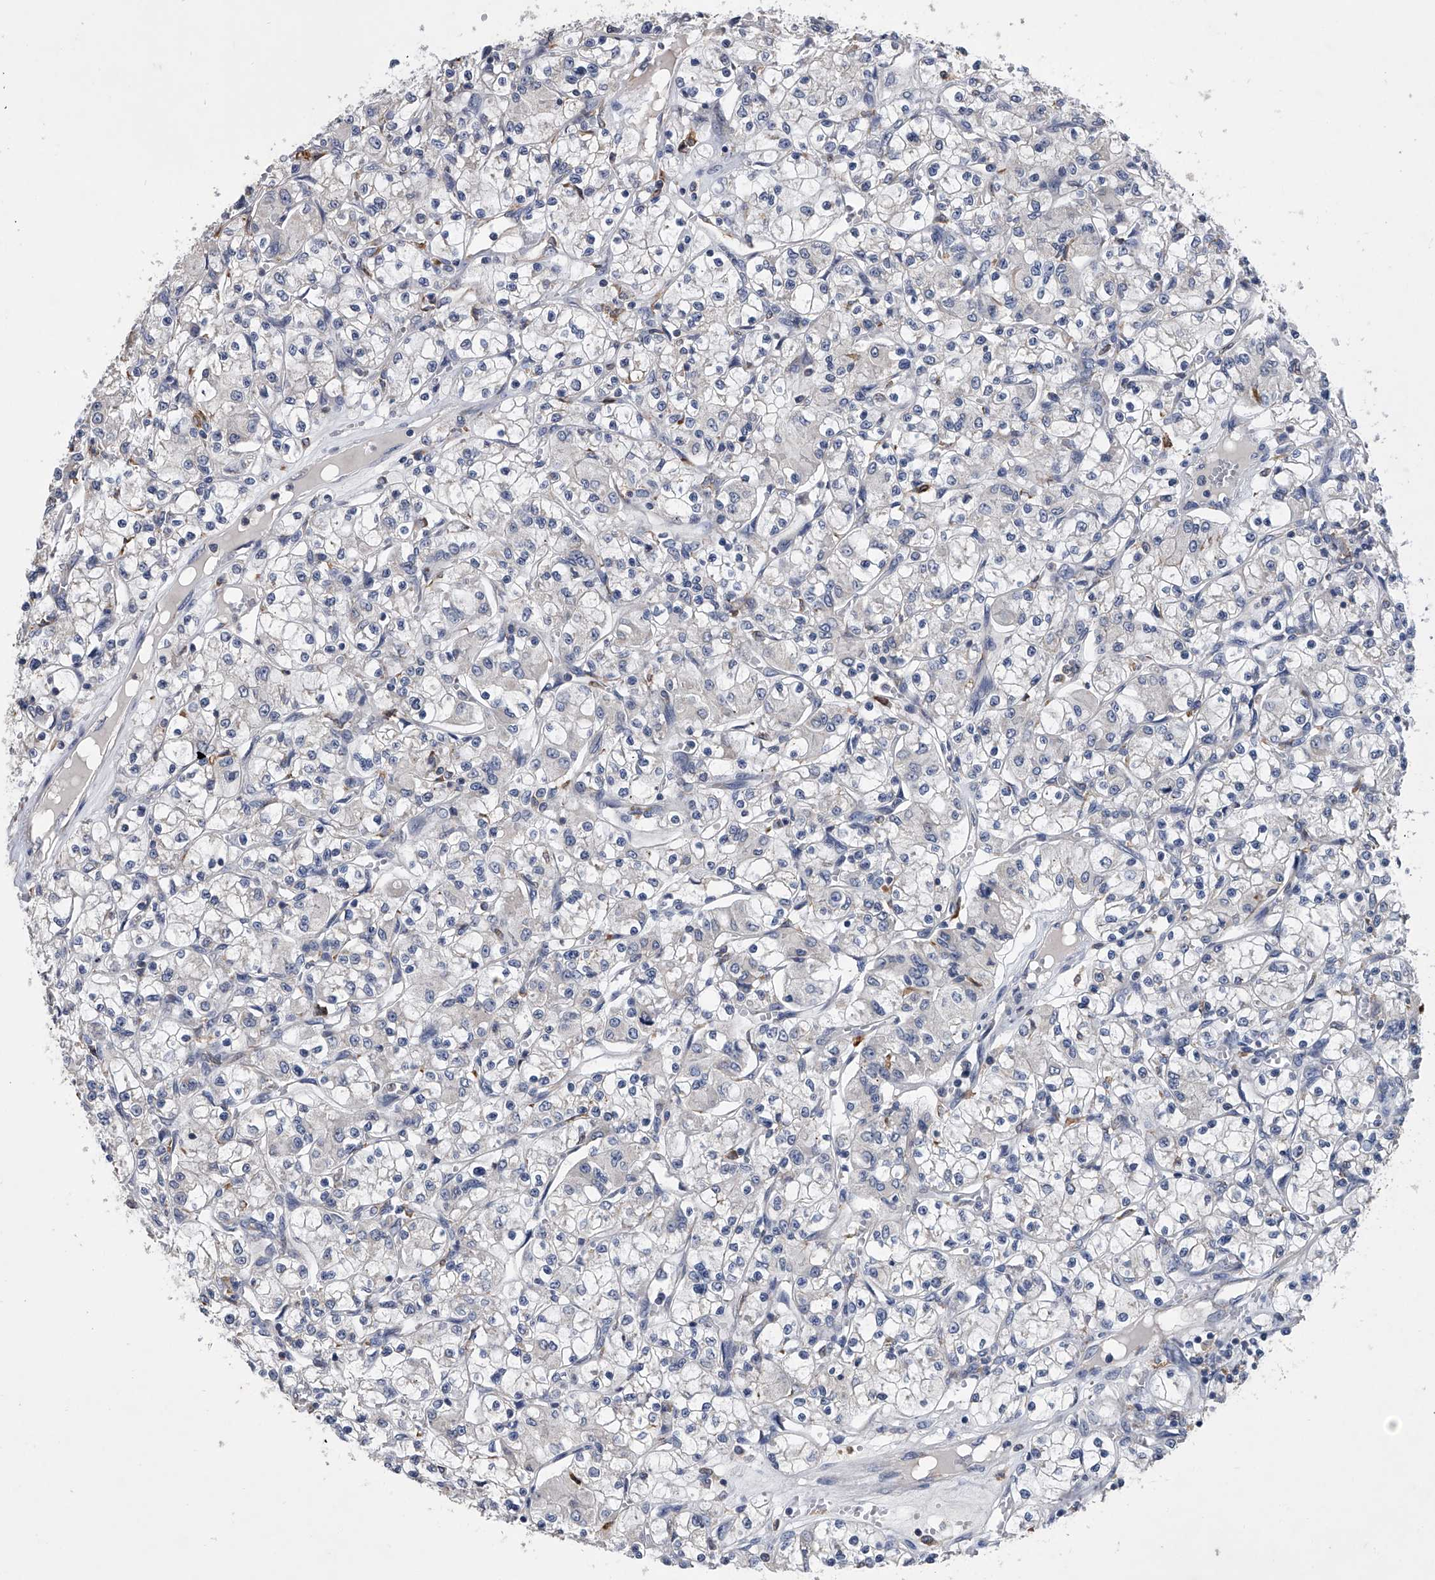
{"staining": {"intensity": "negative", "quantity": "none", "location": "none"}, "tissue": "renal cancer", "cell_type": "Tumor cells", "image_type": "cancer", "snomed": [{"axis": "morphology", "description": "Adenocarcinoma, NOS"}, {"axis": "topography", "description": "Kidney"}], "caption": "Tumor cells are negative for protein expression in human renal adenocarcinoma.", "gene": "MAP4K3", "patient": {"sex": "female", "age": 59}}